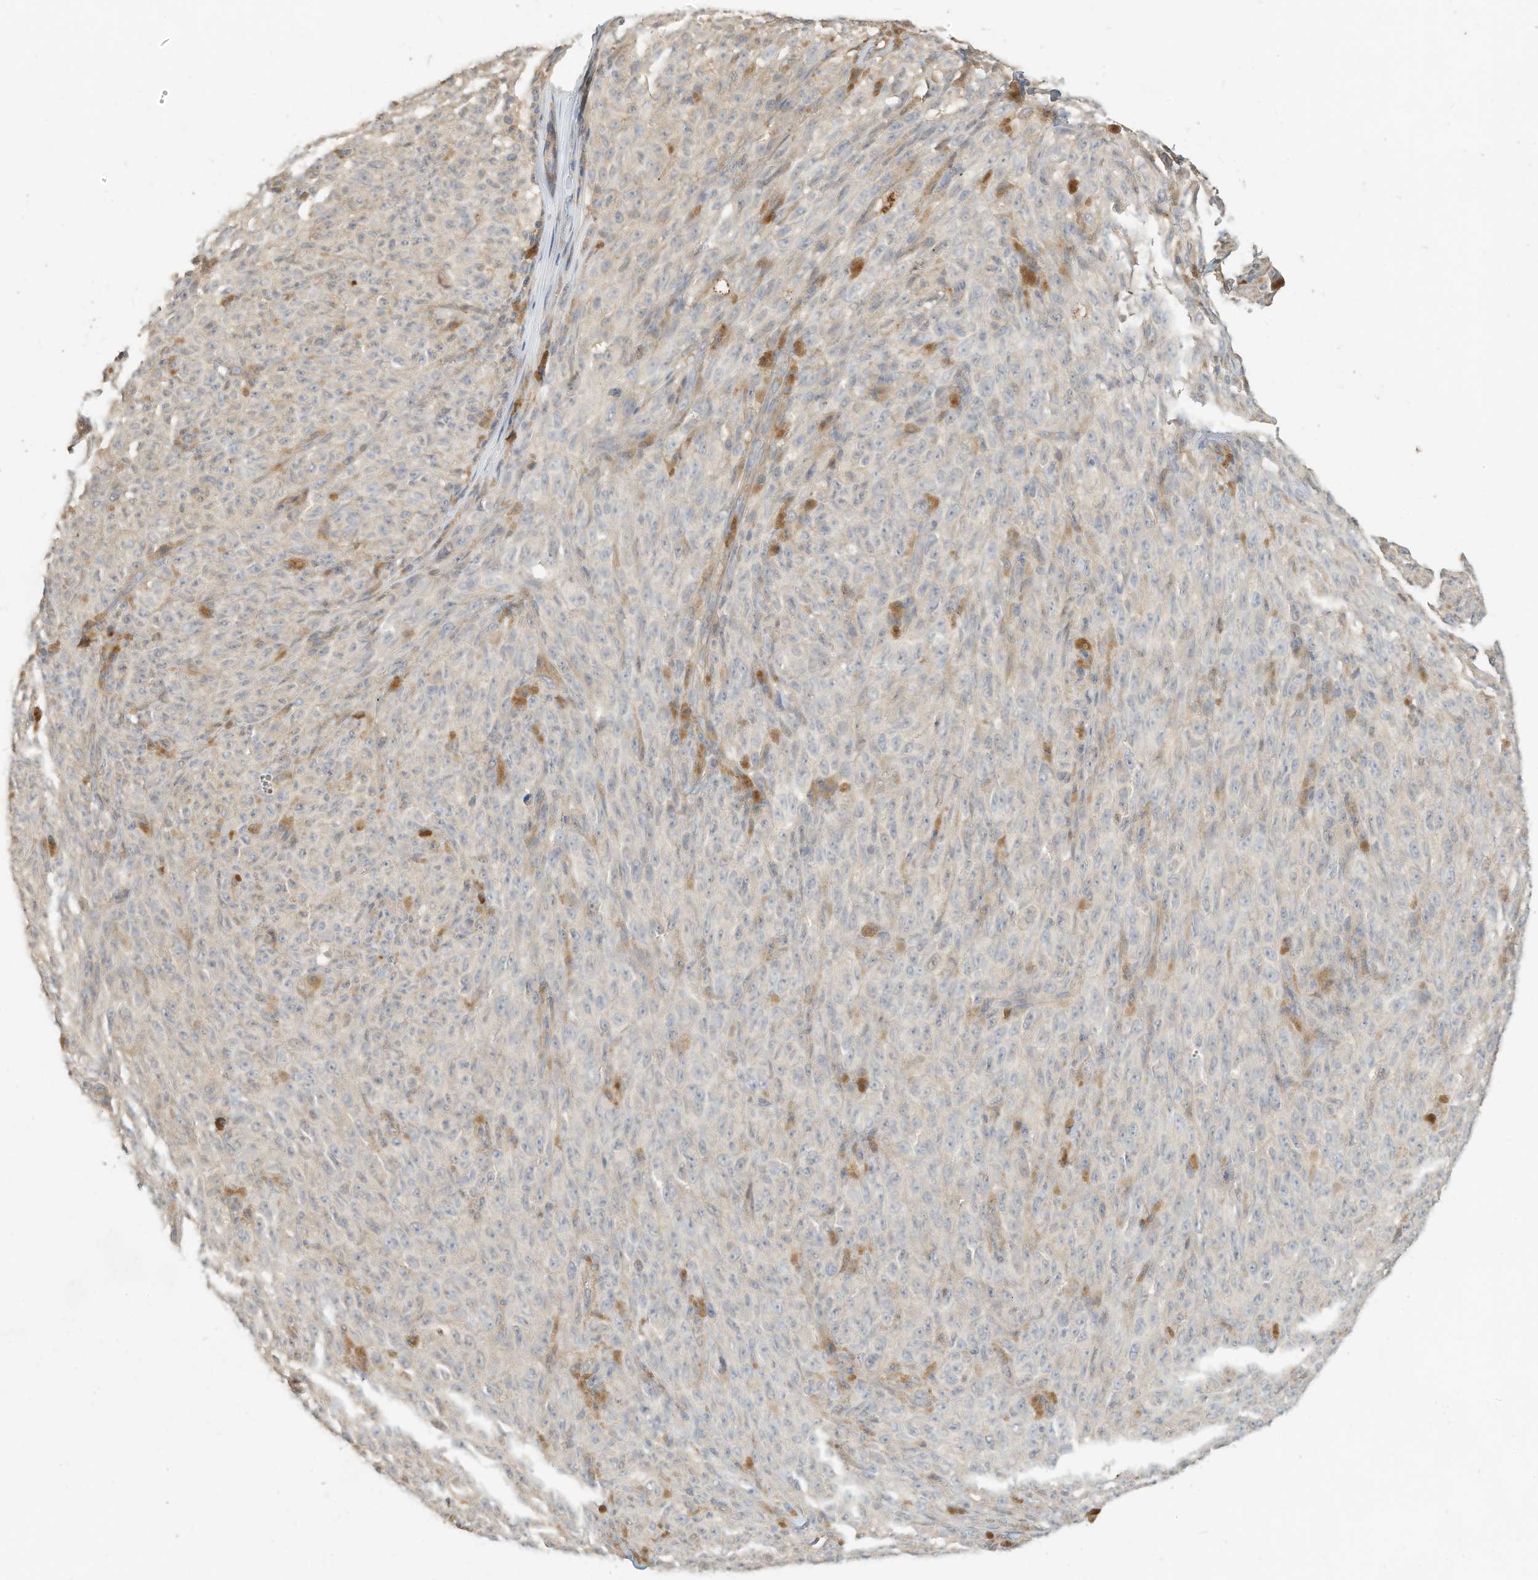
{"staining": {"intensity": "negative", "quantity": "none", "location": "none"}, "tissue": "melanoma", "cell_type": "Tumor cells", "image_type": "cancer", "snomed": [{"axis": "morphology", "description": "Malignant melanoma, NOS"}, {"axis": "topography", "description": "Skin"}], "caption": "Tumor cells show no significant protein expression in malignant melanoma.", "gene": "OFD1", "patient": {"sex": "female", "age": 82}}